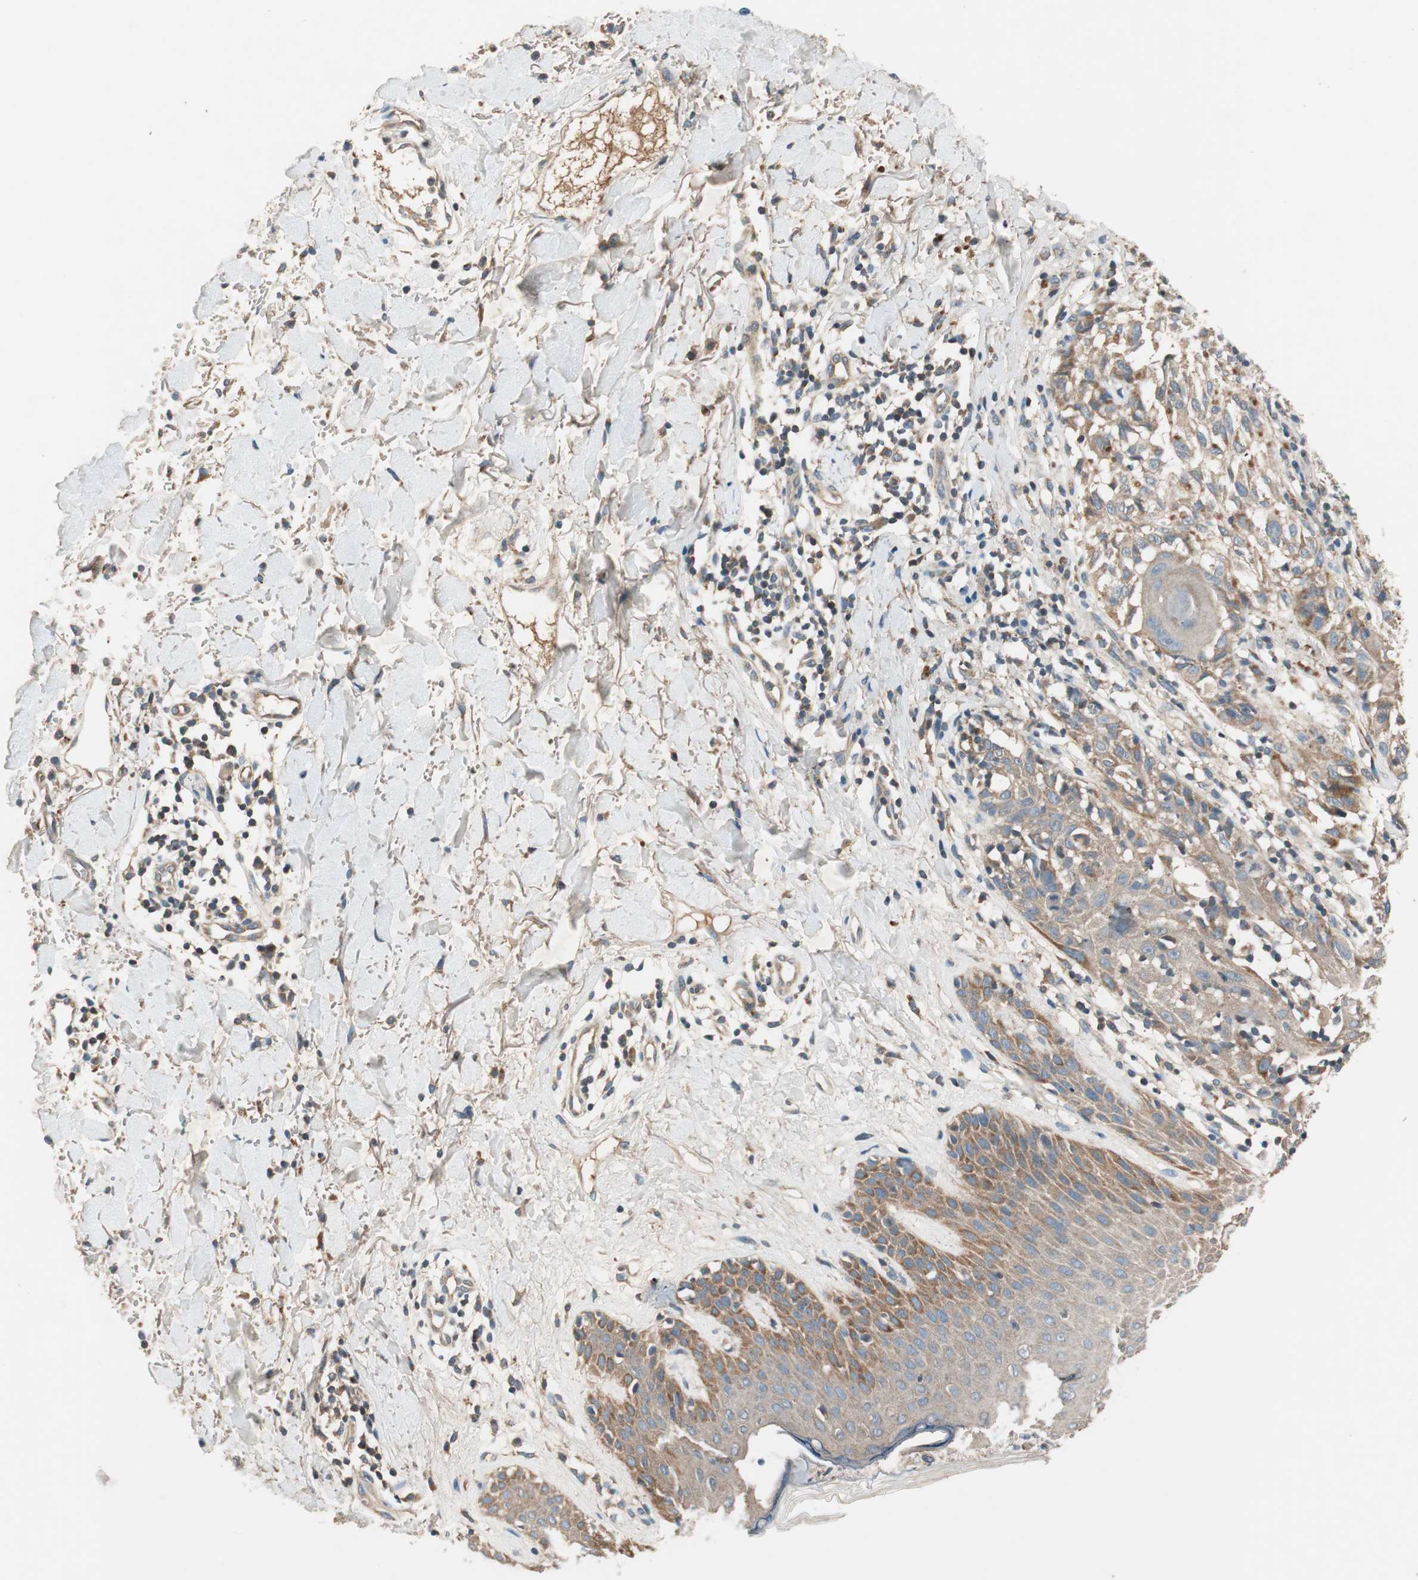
{"staining": {"intensity": "moderate", "quantity": ">75%", "location": "cytoplasmic/membranous"}, "tissue": "melanoma", "cell_type": "Tumor cells", "image_type": "cancer", "snomed": [{"axis": "morphology", "description": "Malignant melanoma, NOS"}, {"axis": "topography", "description": "Skin"}], "caption": "A medium amount of moderate cytoplasmic/membranous expression is identified in approximately >75% of tumor cells in malignant melanoma tissue. (Stains: DAB (3,3'-diaminobenzidine) in brown, nuclei in blue, Microscopy: brightfield microscopy at high magnification).", "gene": "HPN", "patient": {"sex": "female", "age": 46}}